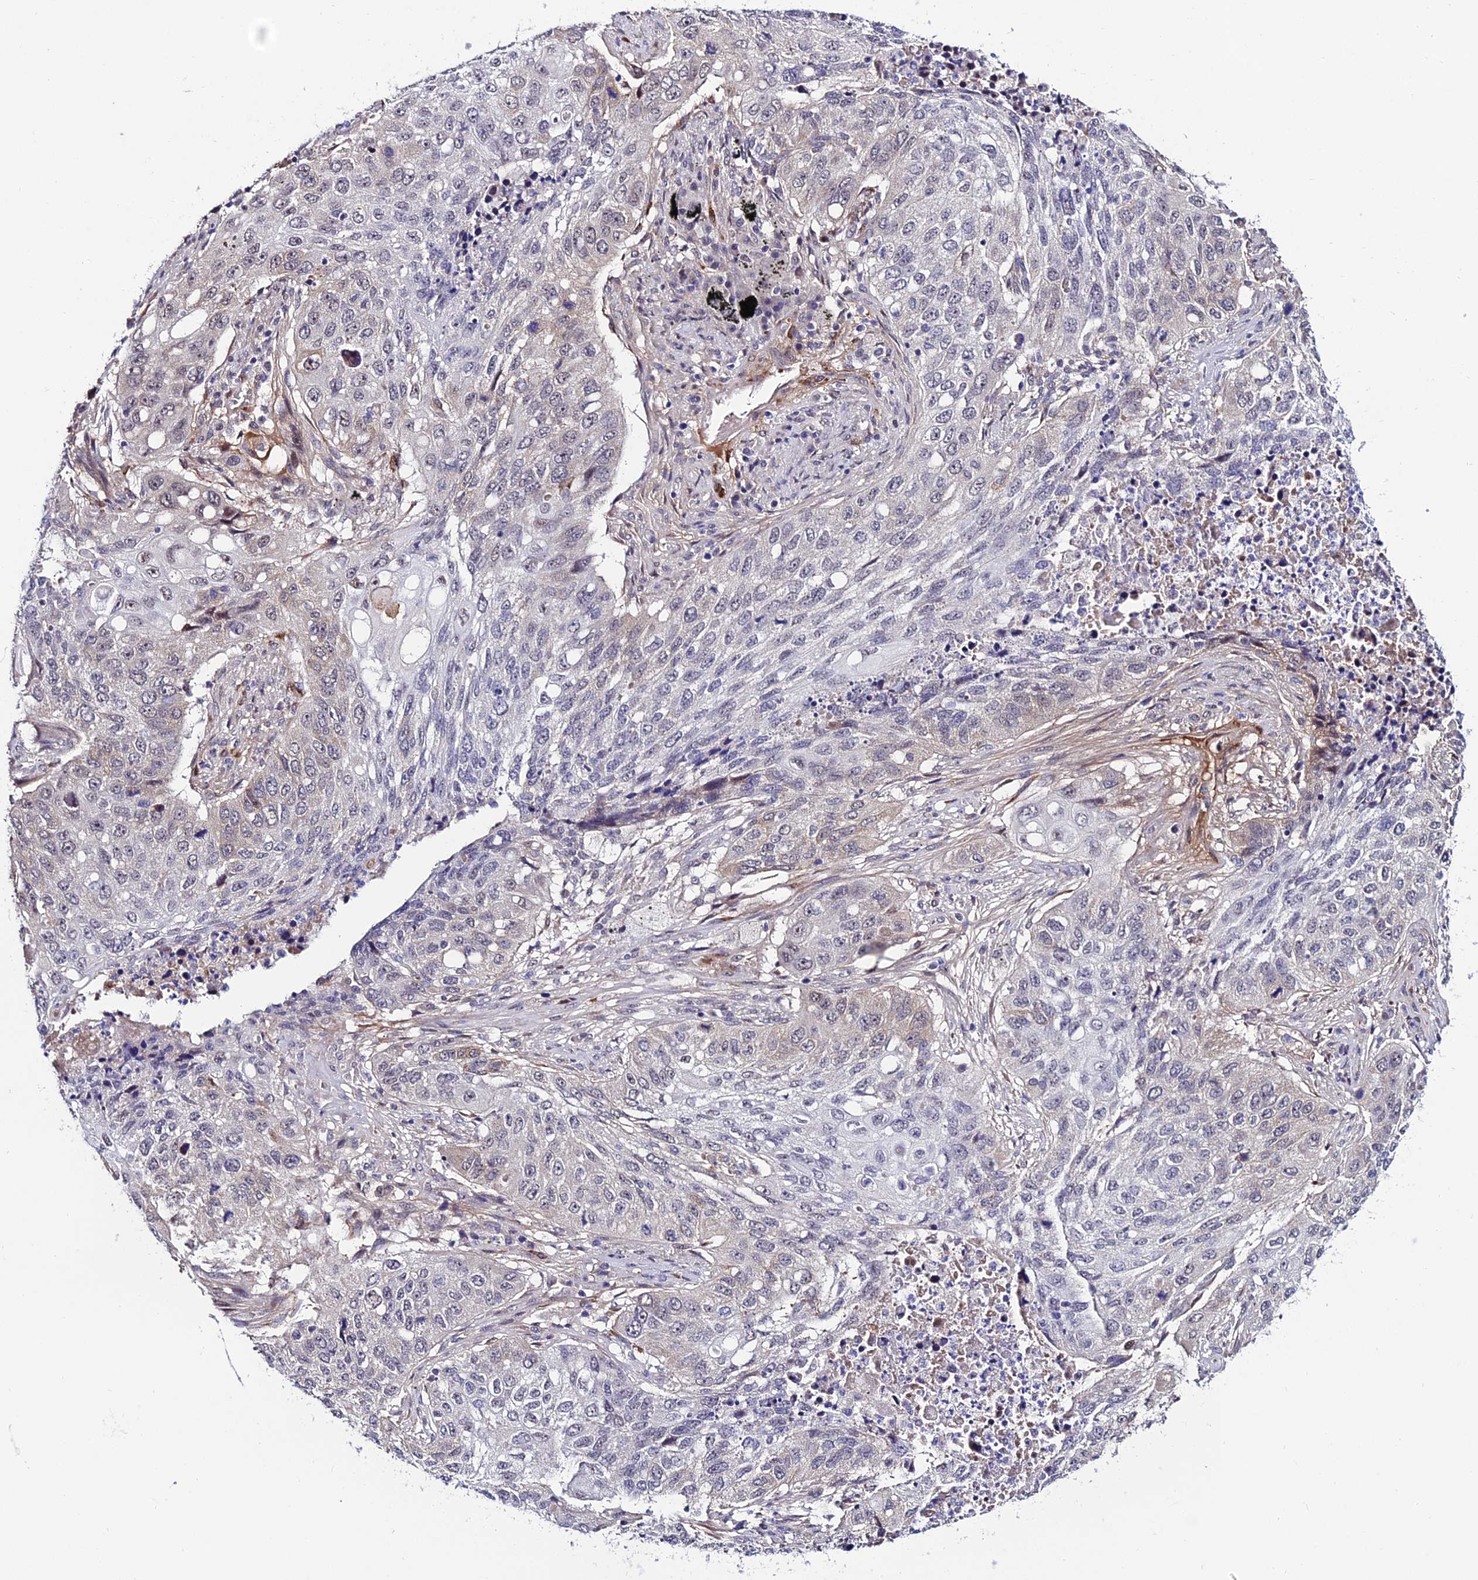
{"staining": {"intensity": "negative", "quantity": "none", "location": "none"}, "tissue": "lung cancer", "cell_type": "Tumor cells", "image_type": "cancer", "snomed": [{"axis": "morphology", "description": "Squamous cell carcinoma, NOS"}, {"axis": "topography", "description": "Lung"}], "caption": "Tumor cells are negative for brown protein staining in squamous cell carcinoma (lung).", "gene": "SYT15", "patient": {"sex": "female", "age": 63}}